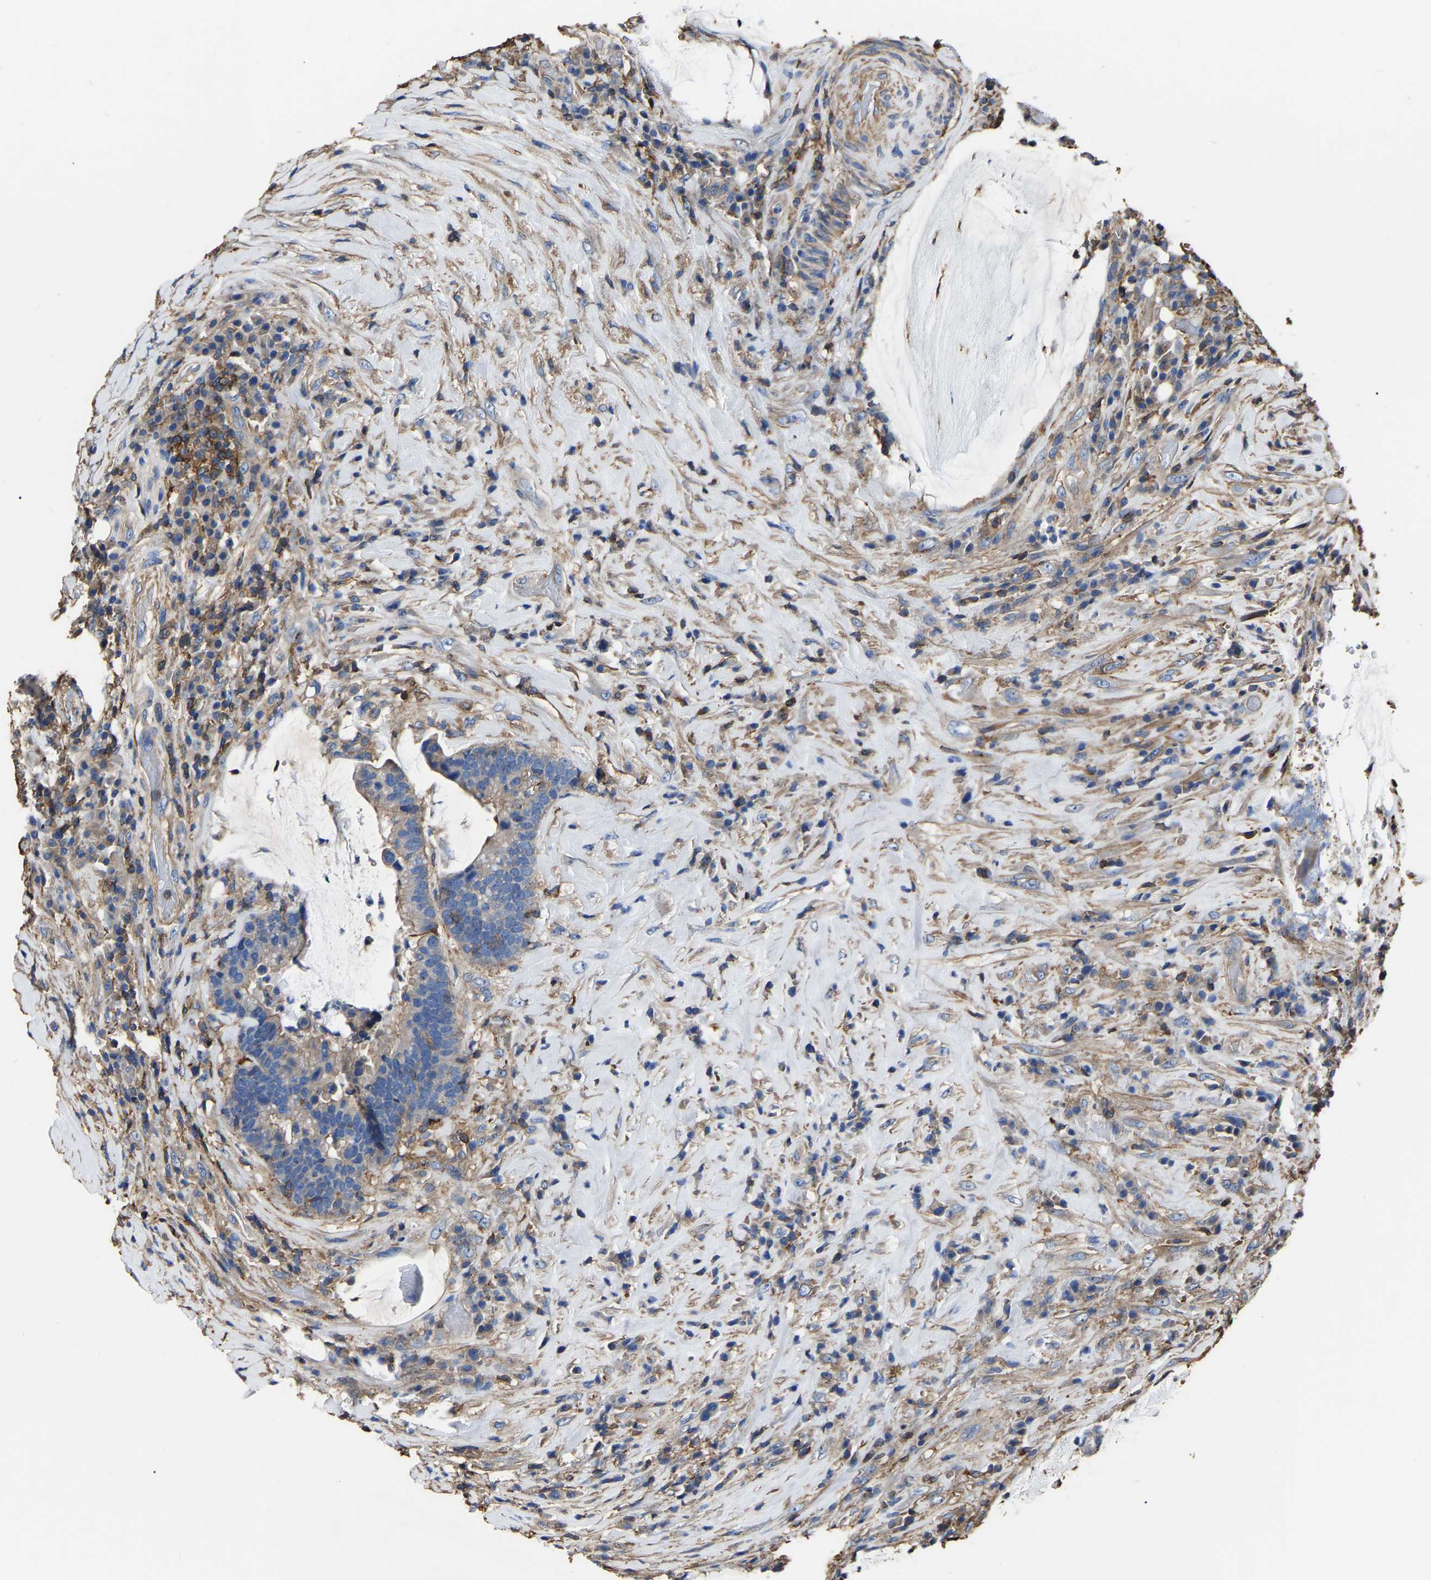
{"staining": {"intensity": "weak", "quantity": "<25%", "location": "cytoplasmic/membranous"}, "tissue": "colorectal cancer", "cell_type": "Tumor cells", "image_type": "cancer", "snomed": [{"axis": "morphology", "description": "Adenocarcinoma, NOS"}, {"axis": "topography", "description": "Rectum"}], "caption": "Micrograph shows no significant protein expression in tumor cells of colorectal cancer. Nuclei are stained in blue.", "gene": "ARMT1", "patient": {"sex": "female", "age": 89}}